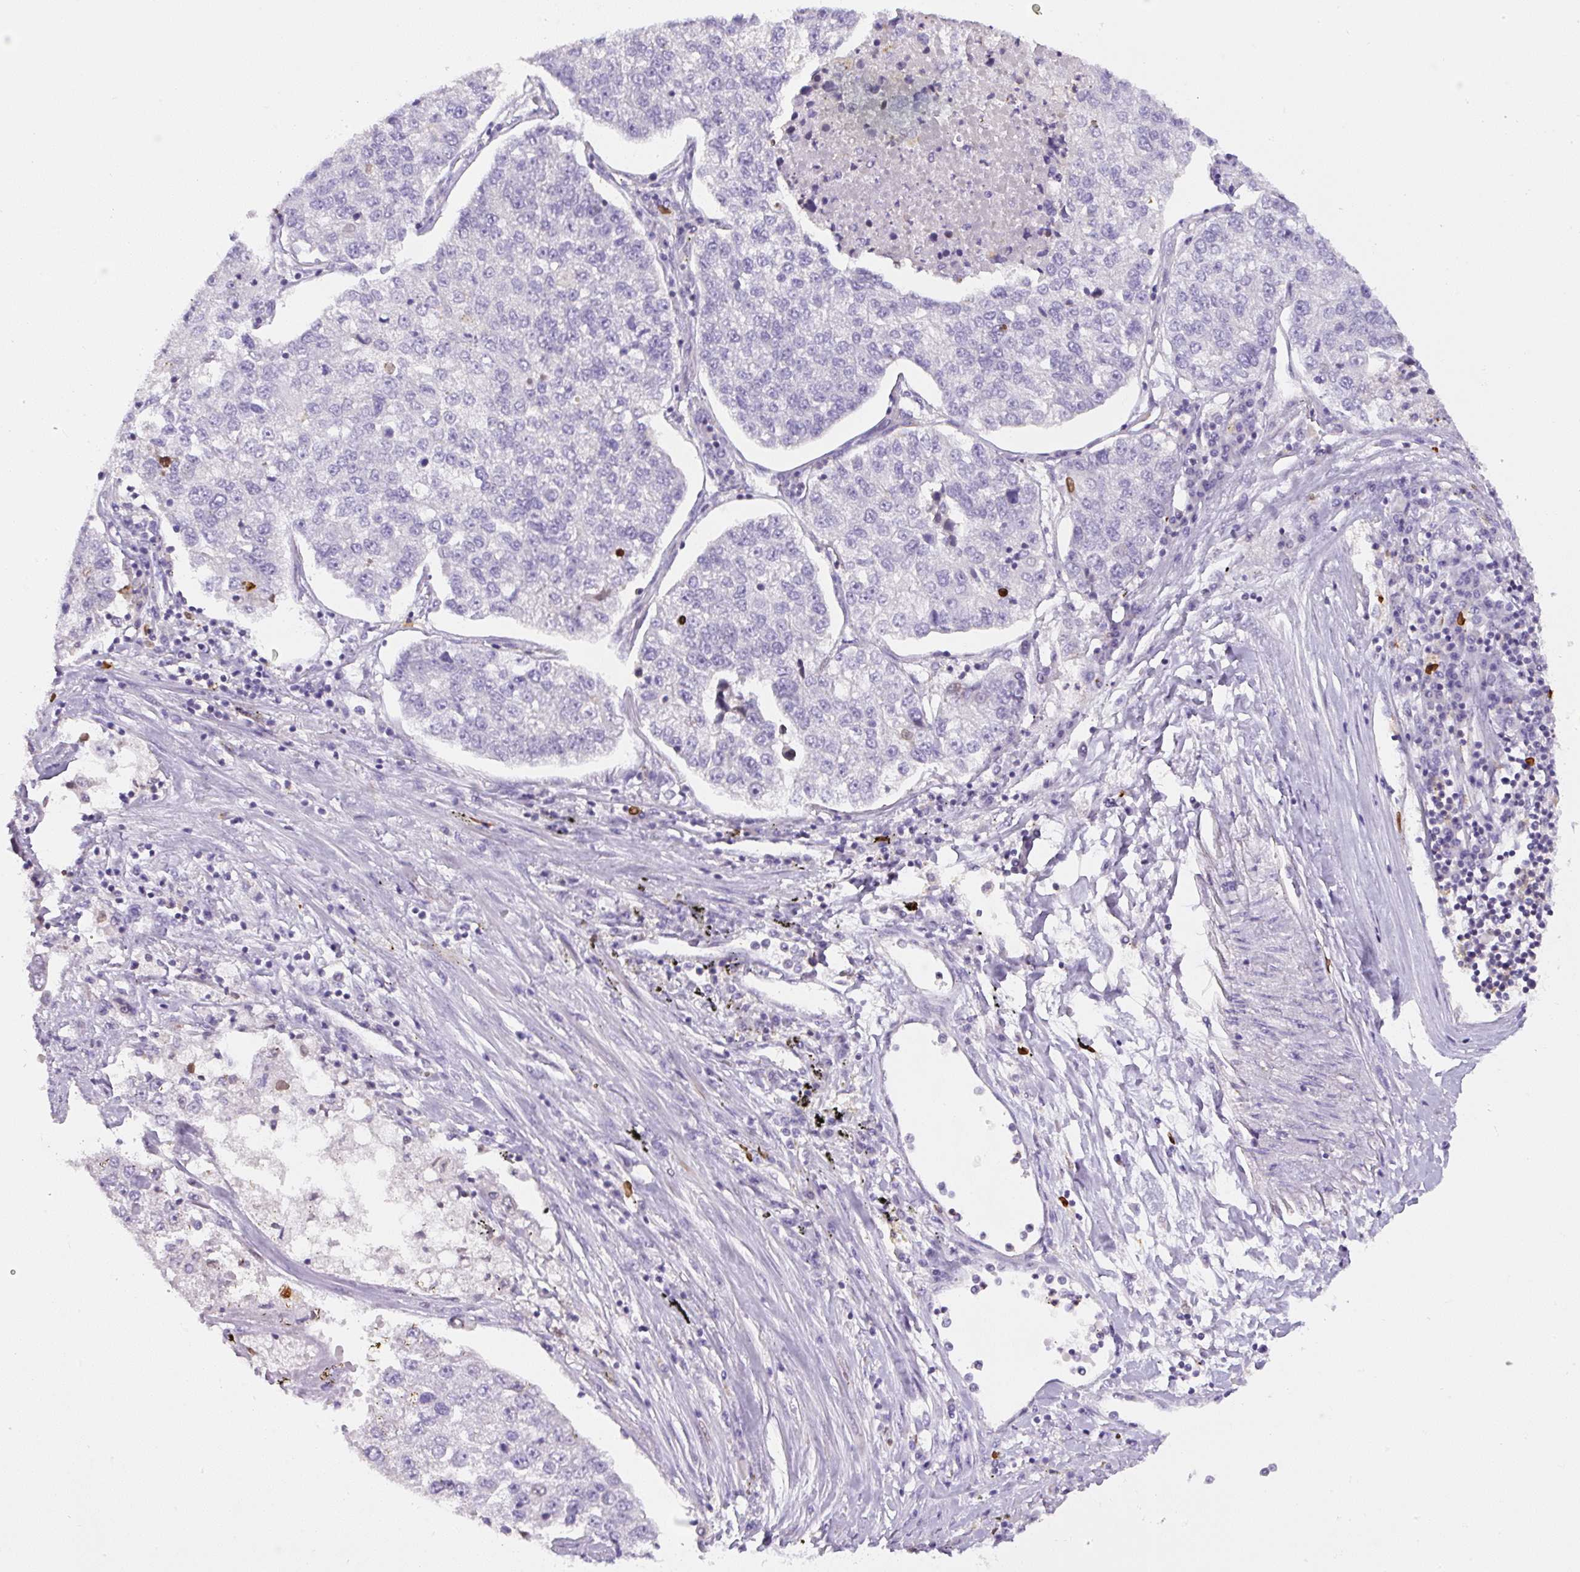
{"staining": {"intensity": "negative", "quantity": "none", "location": "none"}, "tissue": "lung cancer", "cell_type": "Tumor cells", "image_type": "cancer", "snomed": [{"axis": "morphology", "description": "Adenocarcinoma, NOS"}, {"axis": "topography", "description": "Lung"}], "caption": "IHC micrograph of neoplastic tissue: adenocarcinoma (lung) stained with DAB displays no significant protein positivity in tumor cells. The staining was performed using DAB to visualize the protein expression in brown, while the nuclei were stained in blue with hematoxylin (Magnification: 20x).", "gene": "PIP5KL1", "patient": {"sex": "male", "age": 49}}